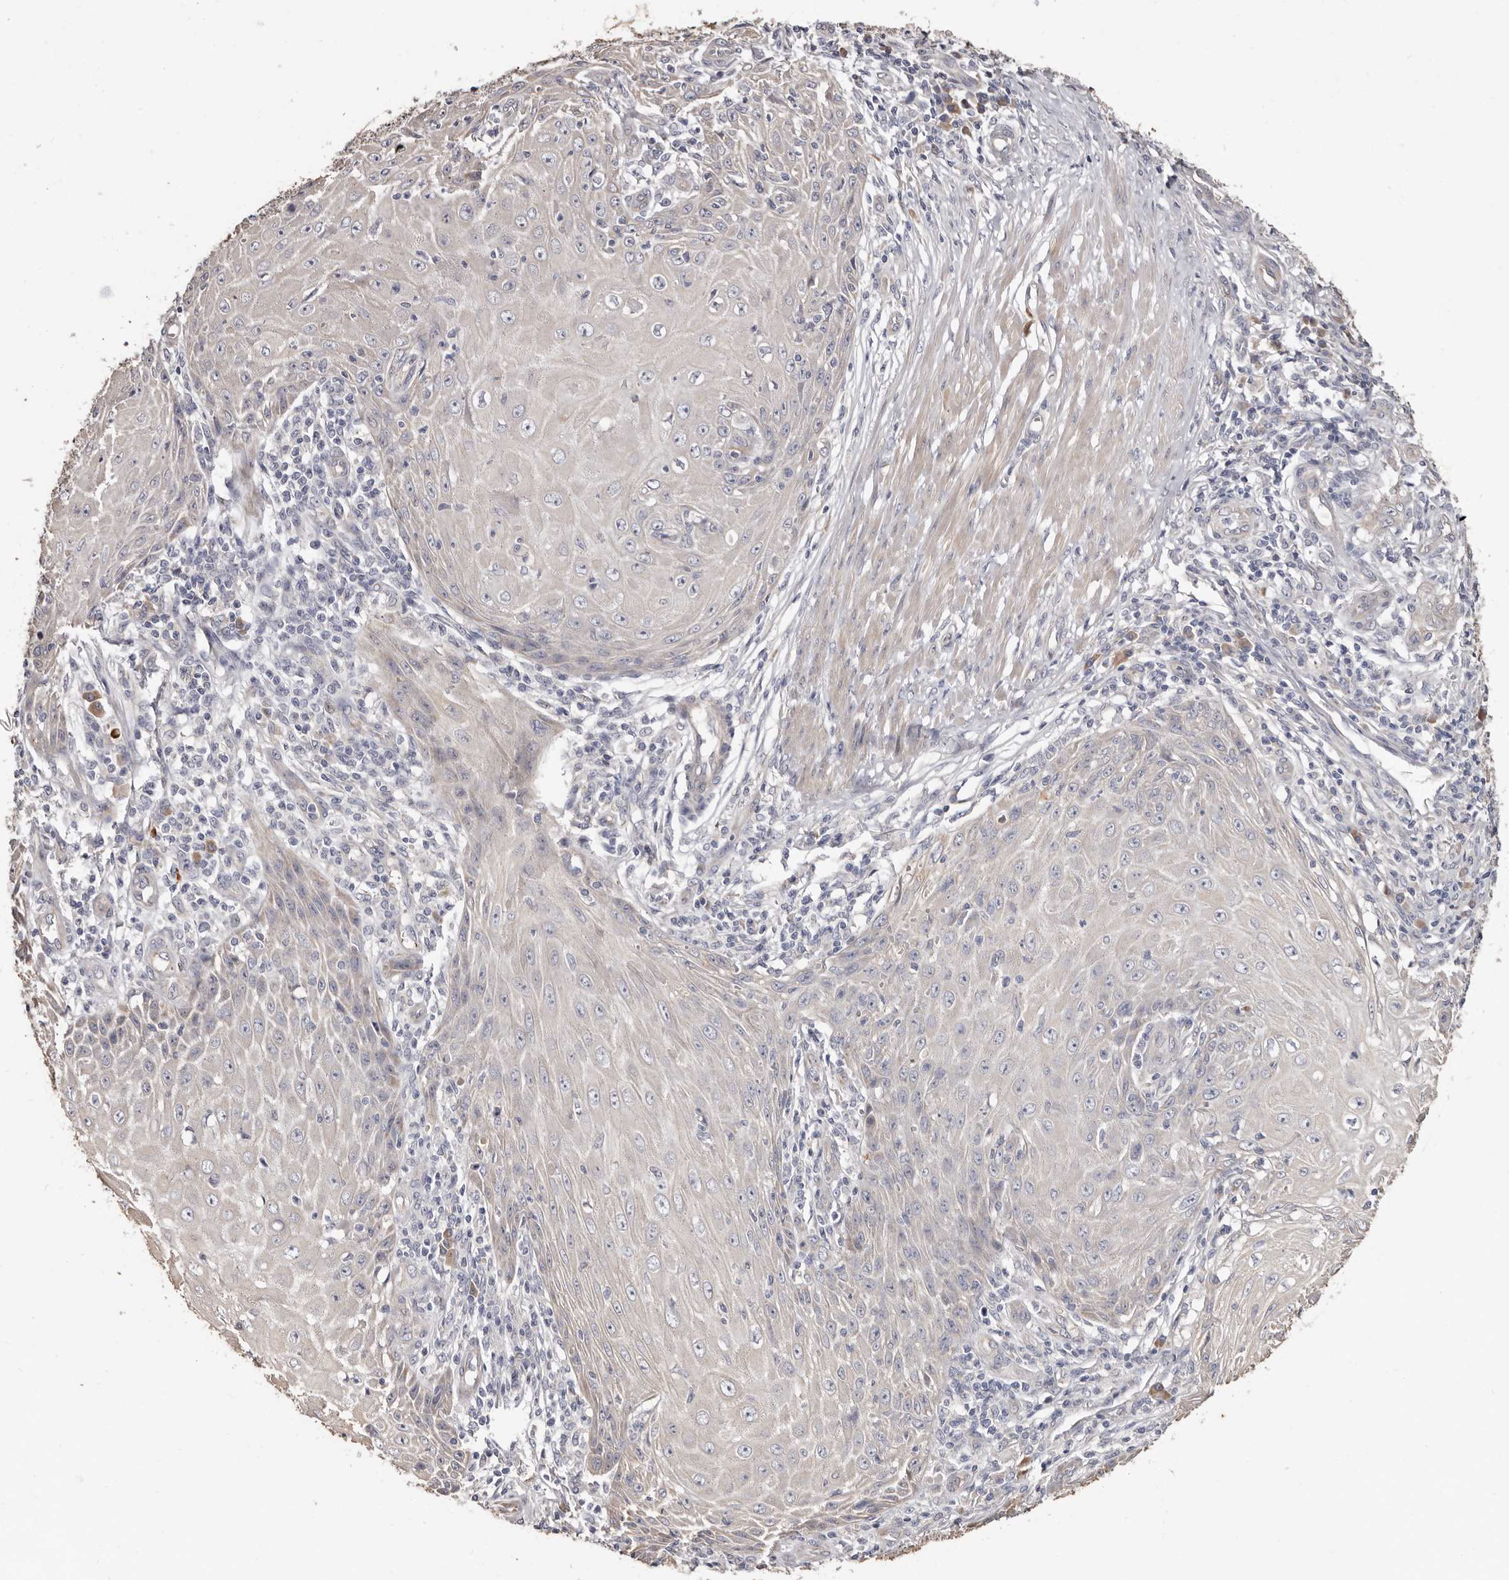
{"staining": {"intensity": "negative", "quantity": "none", "location": "none"}, "tissue": "skin cancer", "cell_type": "Tumor cells", "image_type": "cancer", "snomed": [{"axis": "morphology", "description": "Squamous cell carcinoma, NOS"}, {"axis": "topography", "description": "Skin"}], "caption": "Squamous cell carcinoma (skin) stained for a protein using immunohistochemistry shows no expression tumor cells.", "gene": "SPTA1", "patient": {"sex": "female", "age": 73}}